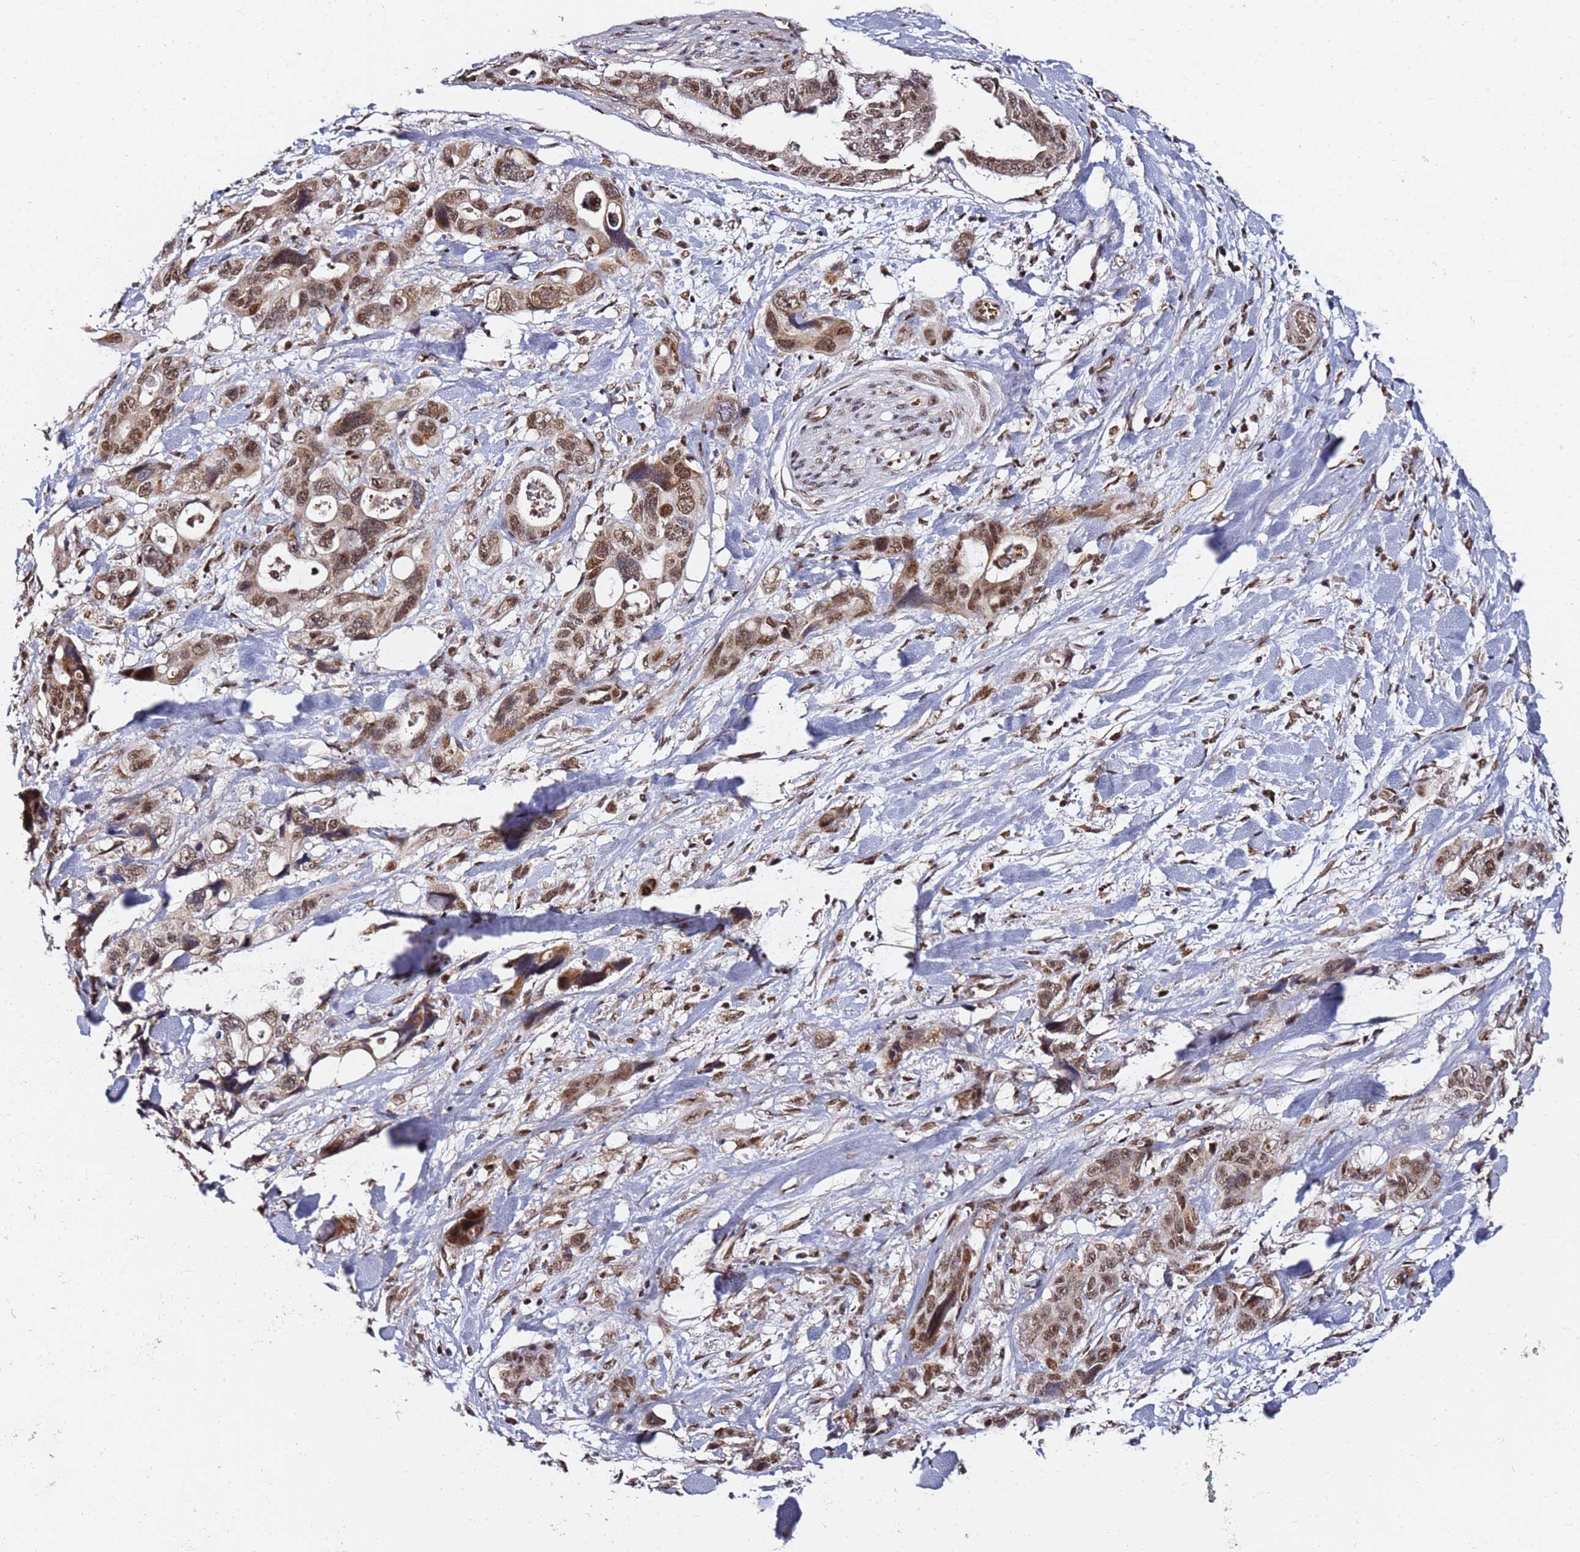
{"staining": {"intensity": "moderate", "quantity": ">75%", "location": "cytoplasmic/membranous,nuclear"}, "tissue": "pancreatic cancer", "cell_type": "Tumor cells", "image_type": "cancer", "snomed": [{"axis": "morphology", "description": "Adenocarcinoma, NOS"}, {"axis": "topography", "description": "Pancreas"}], "caption": "Moderate cytoplasmic/membranous and nuclear protein positivity is identified in approximately >75% of tumor cells in pancreatic adenocarcinoma. Nuclei are stained in blue.", "gene": "TP53AIP1", "patient": {"sex": "male", "age": 46}}